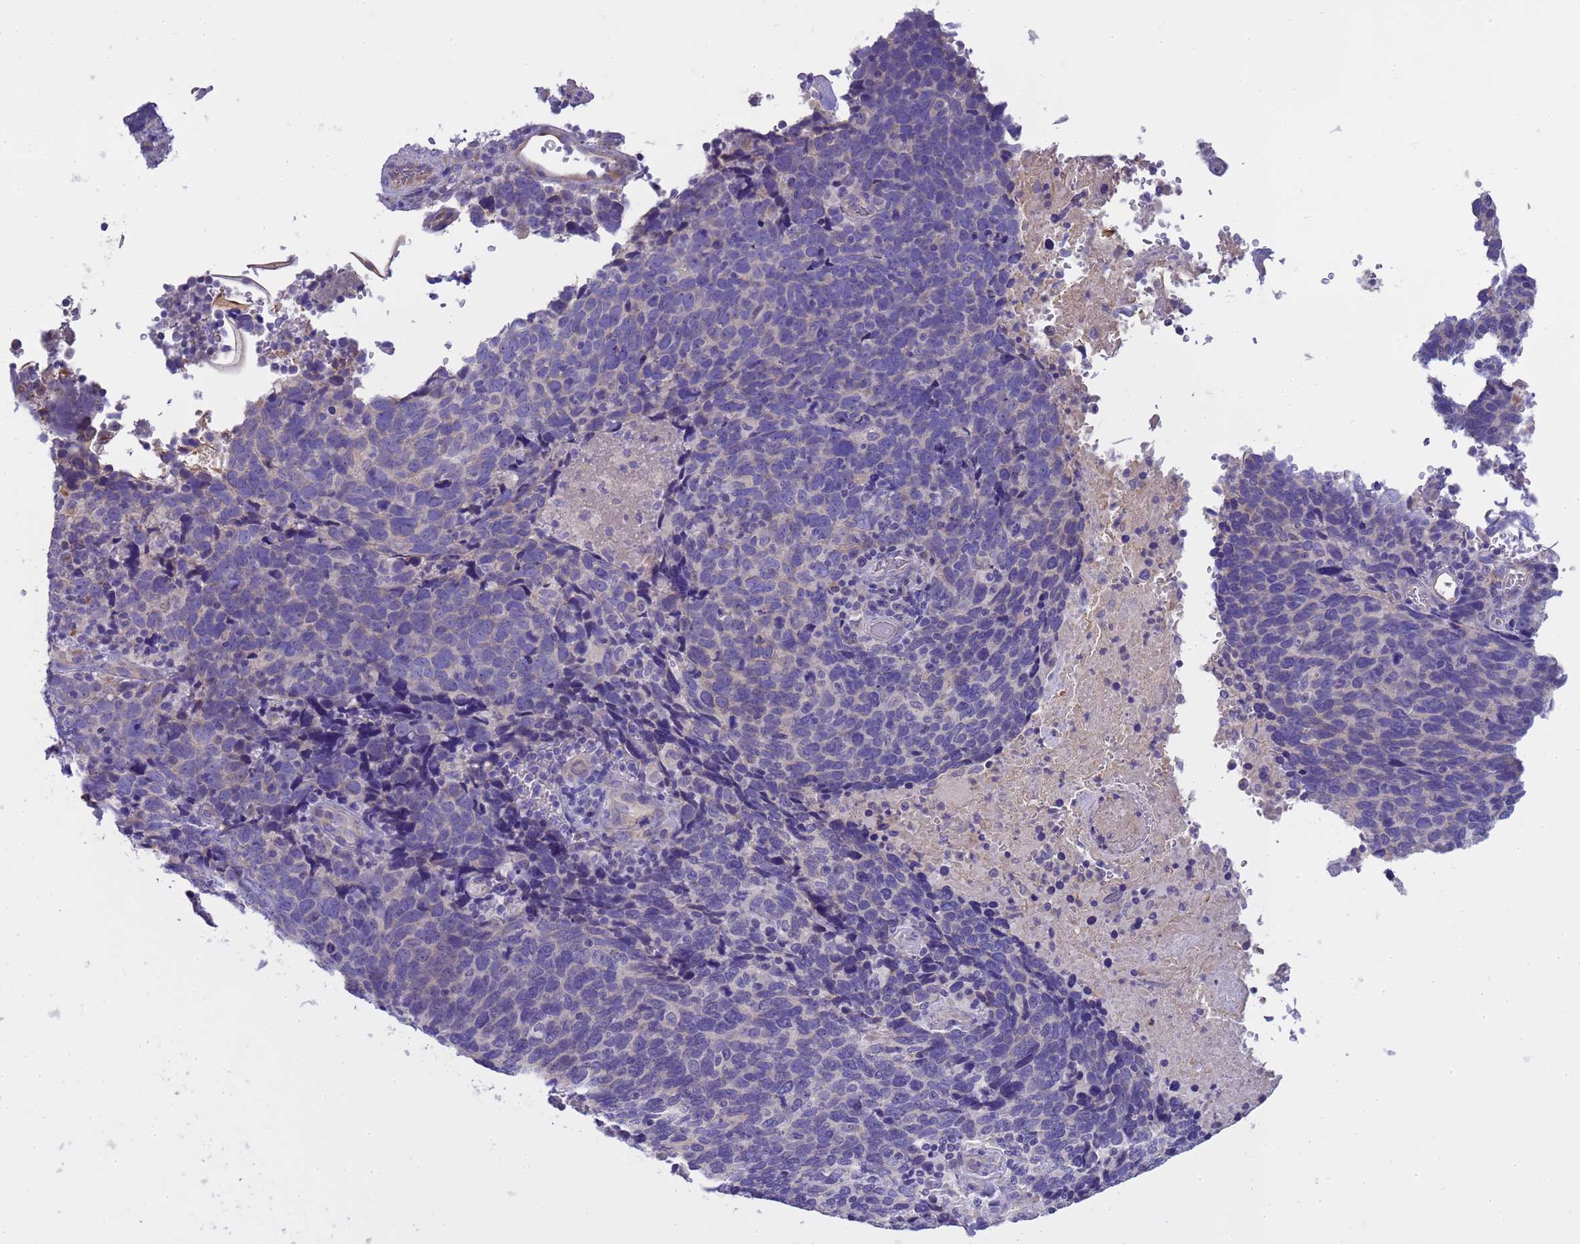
{"staining": {"intensity": "negative", "quantity": "none", "location": "none"}, "tissue": "cervical cancer", "cell_type": "Tumor cells", "image_type": "cancer", "snomed": [{"axis": "morphology", "description": "Squamous cell carcinoma, NOS"}, {"axis": "topography", "description": "Cervix"}], "caption": "This is an immunohistochemistry image of cervical cancer. There is no staining in tumor cells.", "gene": "RIPPLY2", "patient": {"sex": "female", "age": 41}}